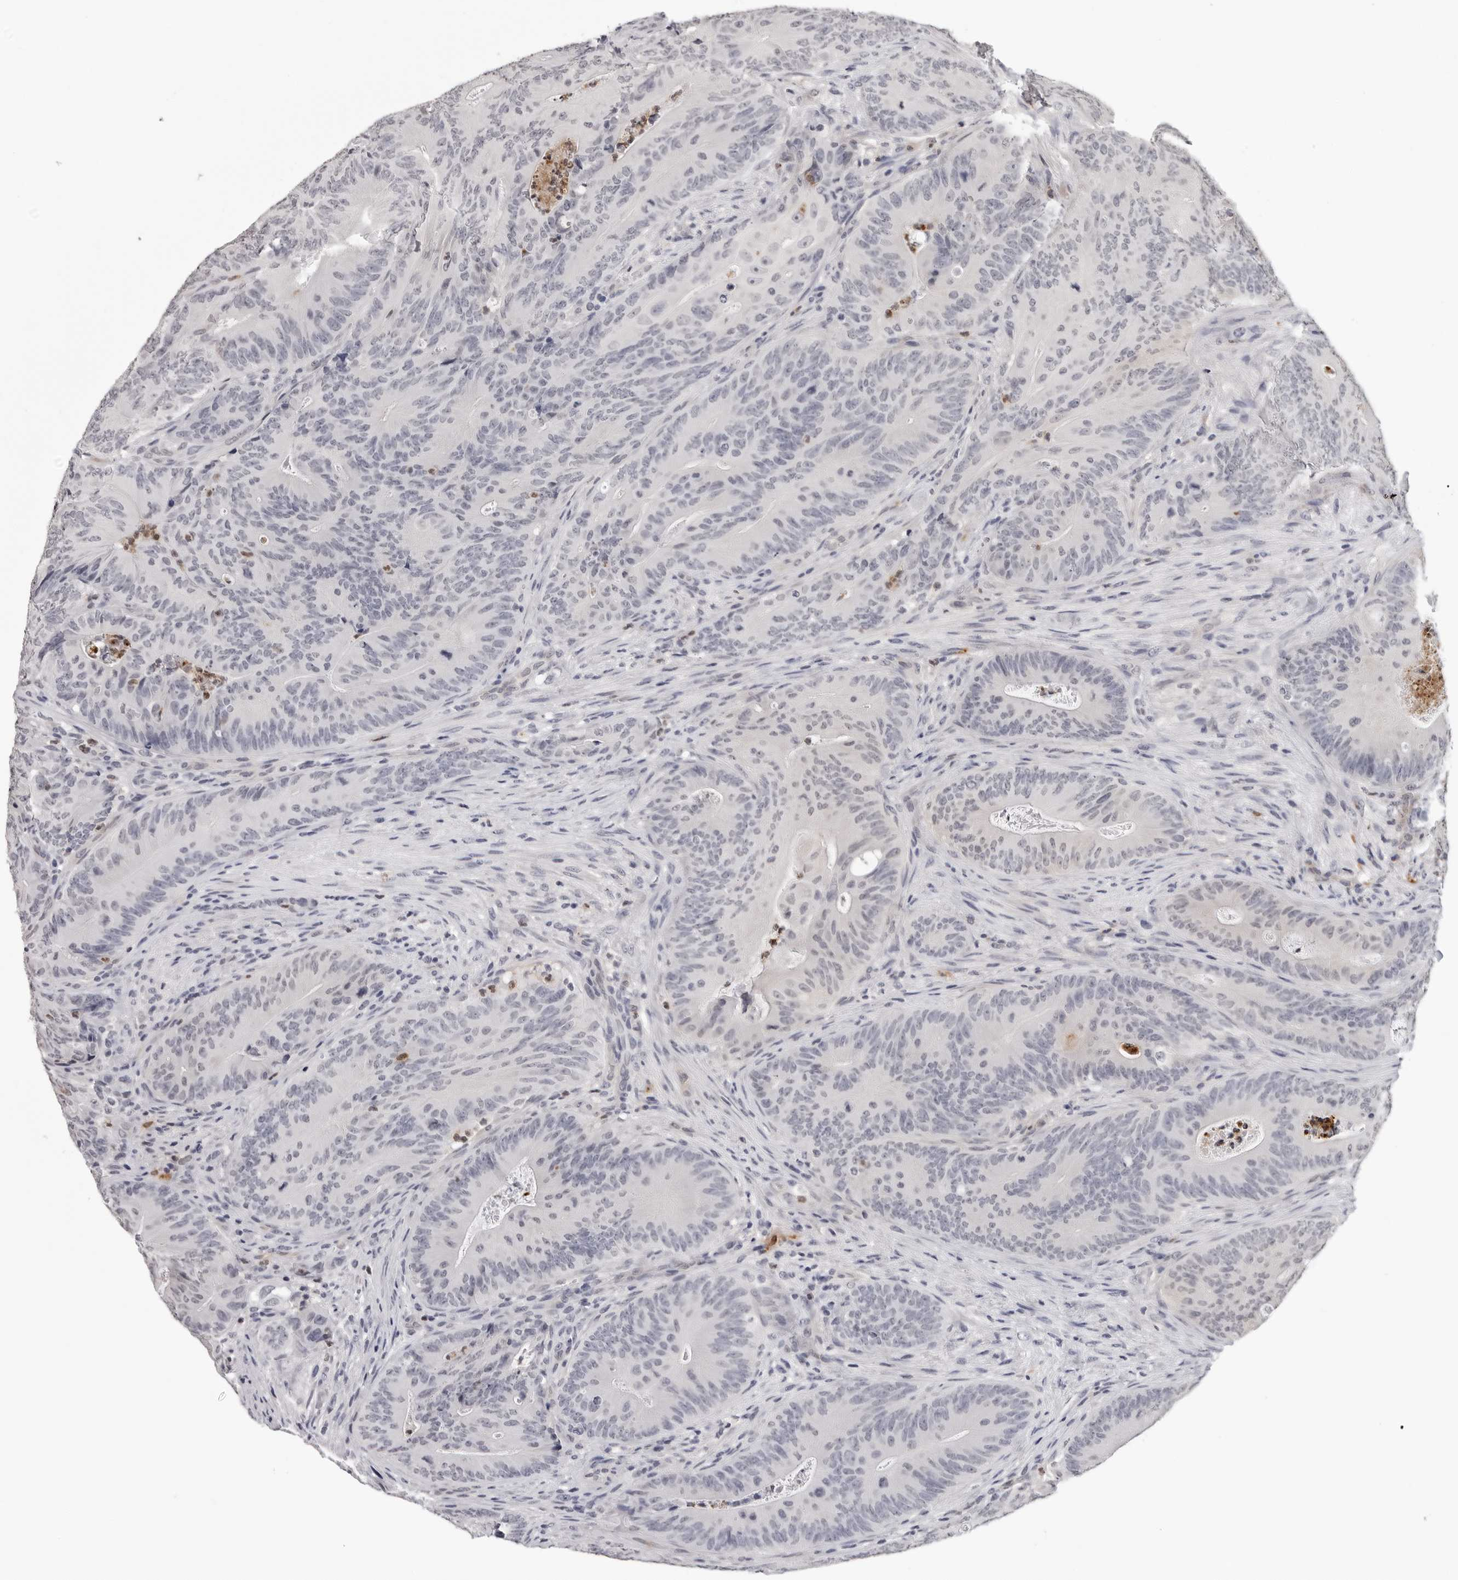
{"staining": {"intensity": "negative", "quantity": "none", "location": "none"}, "tissue": "colorectal cancer", "cell_type": "Tumor cells", "image_type": "cancer", "snomed": [{"axis": "morphology", "description": "Normal tissue, NOS"}, {"axis": "topography", "description": "Colon"}], "caption": "A micrograph of human colorectal cancer is negative for staining in tumor cells.", "gene": "TRMT13", "patient": {"sex": "female", "age": 82}}